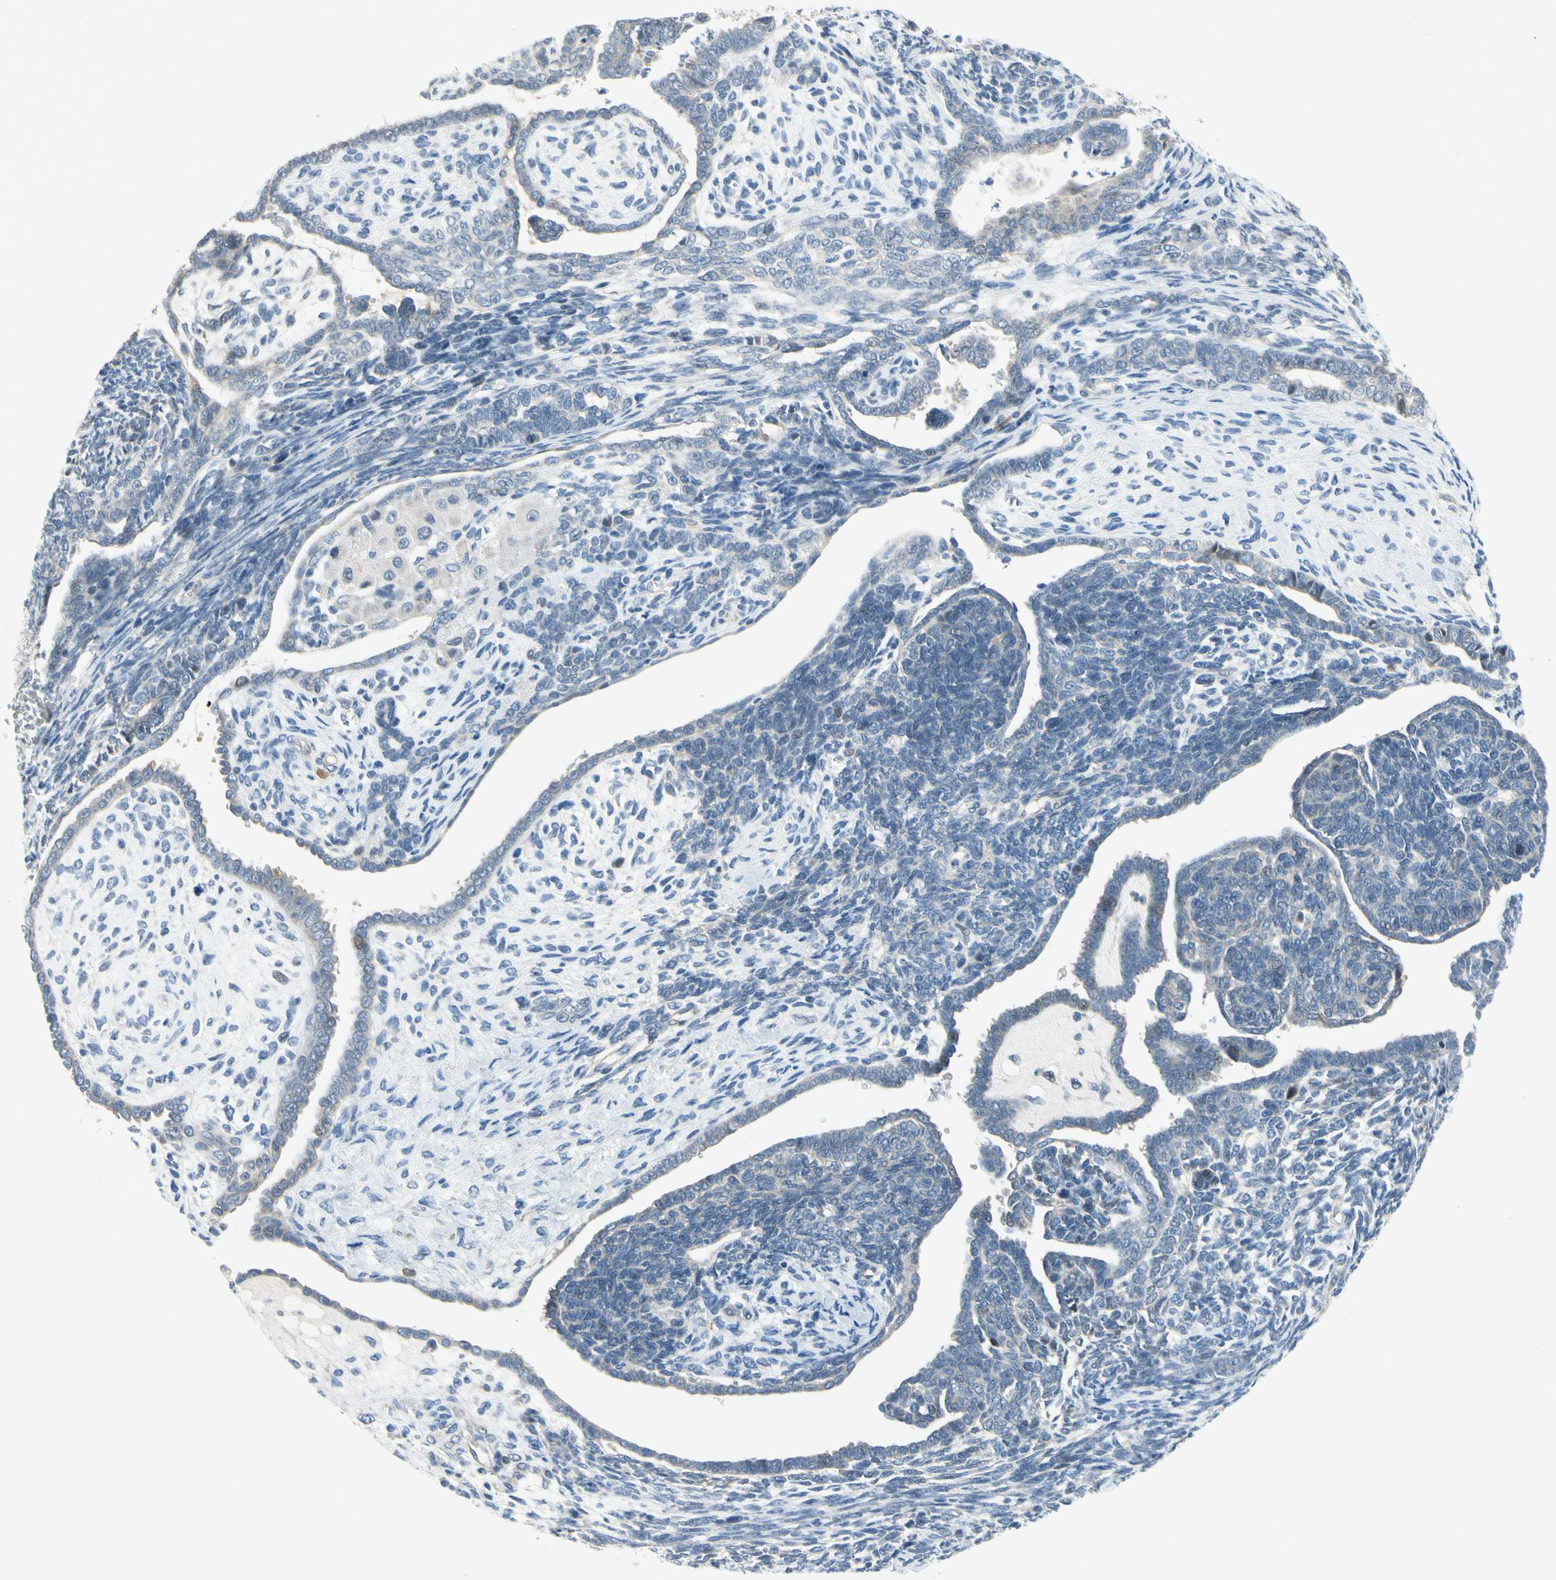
{"staining": {"intensity": "negative", "quantity": "none", "location": "none"}, "tissue": "endometrial cancer", "cell_type": "Tumor cells", "image_type": "cancer", "snomed": [{"axis": "morphology", "description": "Neoplasm, malignant, NOS"}, {"axis": "topography", "description": "Endometrium"}], "caption": "IHC micrograph of neoplastic tissue: human endometrial cancer stained with DAB exhibits no significant protein staining in tumor cells.", "gene": "CFAP36", "patient": {"sex": "female", "age": 74}}